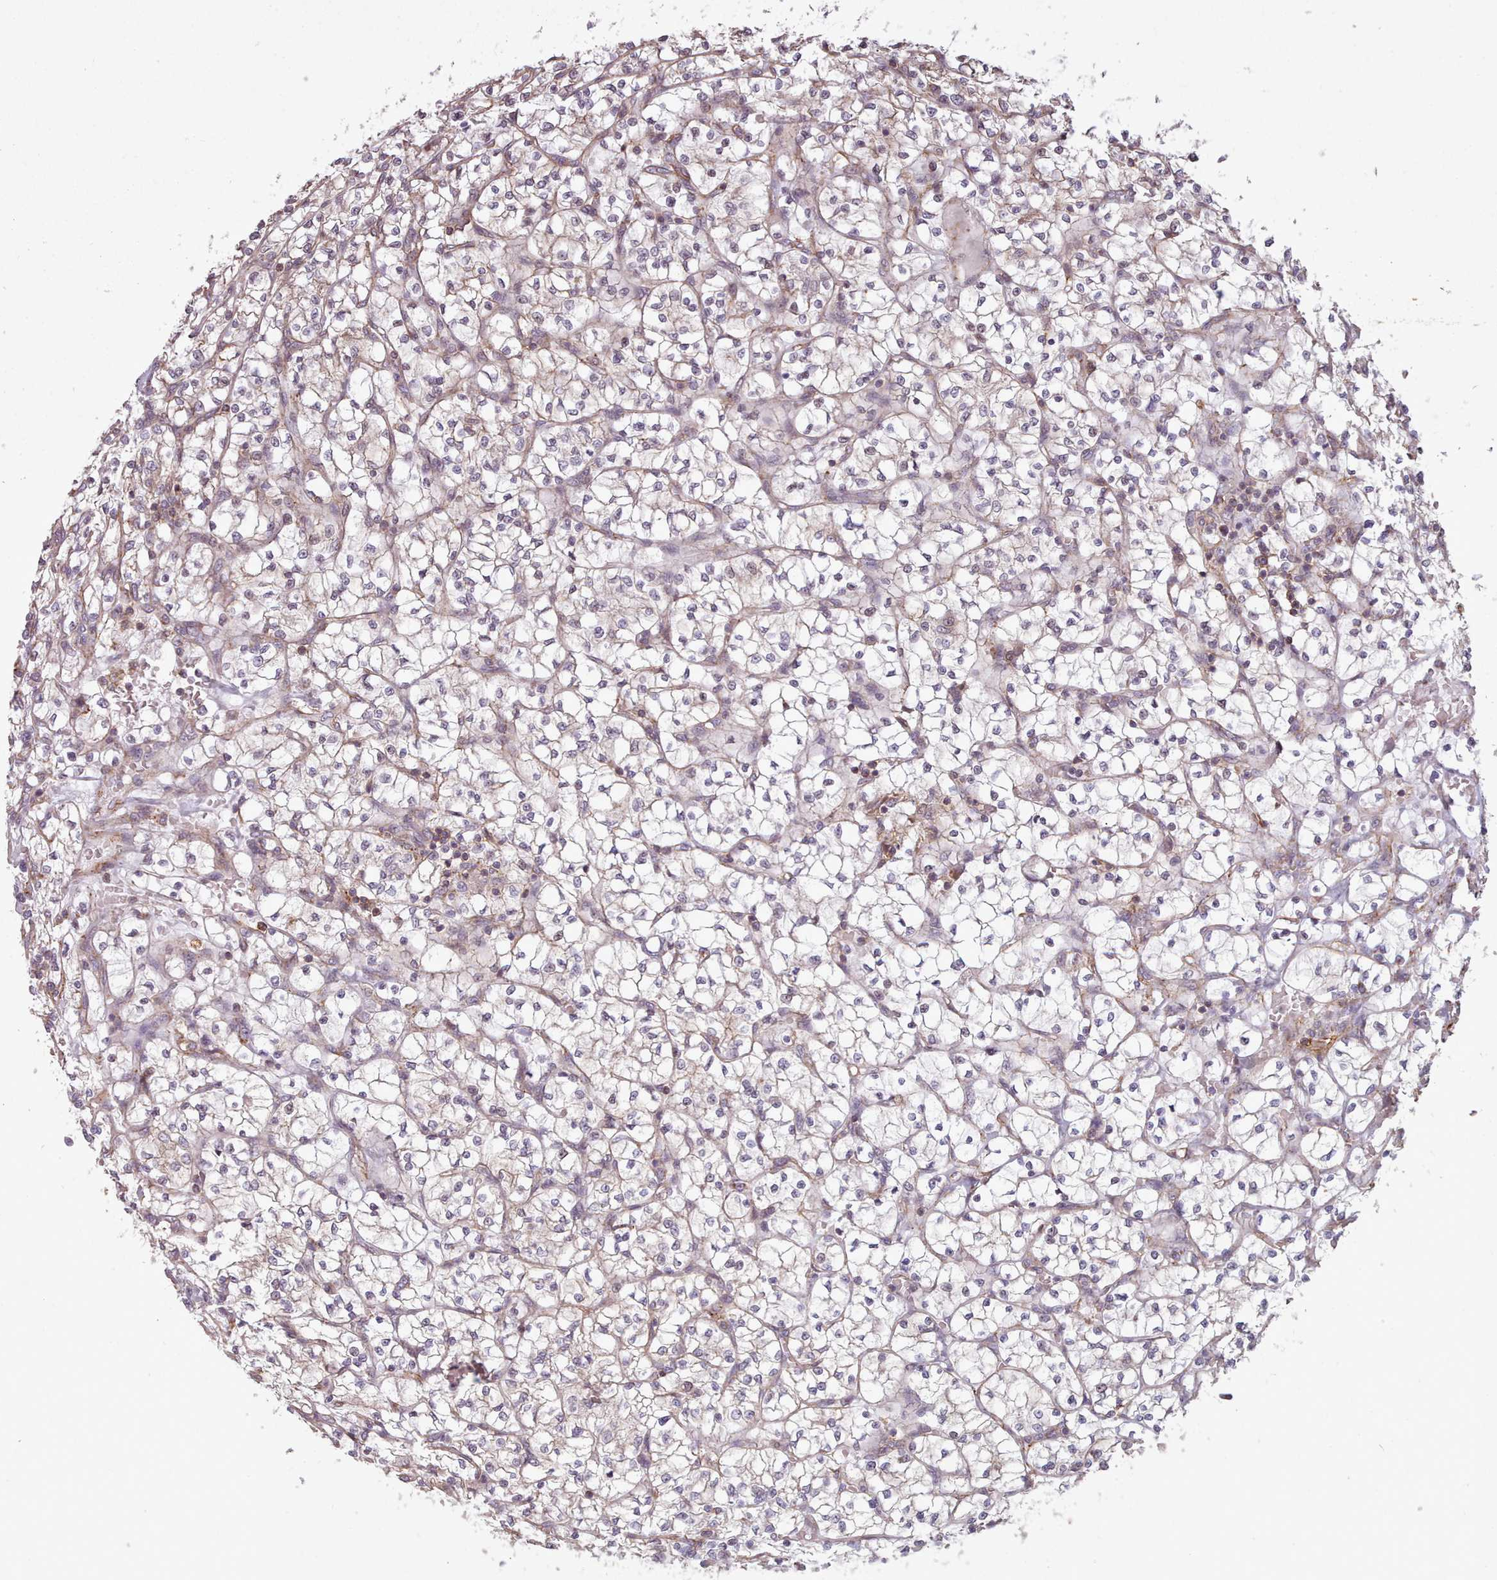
{"staining": {"intensity": "weak", "quantity": "<25%", "location": "cytoplasmic/membranous"}, "tissue": "renal cancer", "cell_type": "Tumor cells", "image_type": "cancer", "snomed": [{"axis": "morphology", "description": "Adenocarcinoma, NOS"}, {"axis": "topography", "description": "Kidney"}], "caption": "IHC of renal cancer demonstrates no staining in tumor cells.", "gene": "ZMYM4", "patient": {"sex": "female", "age": 64}}